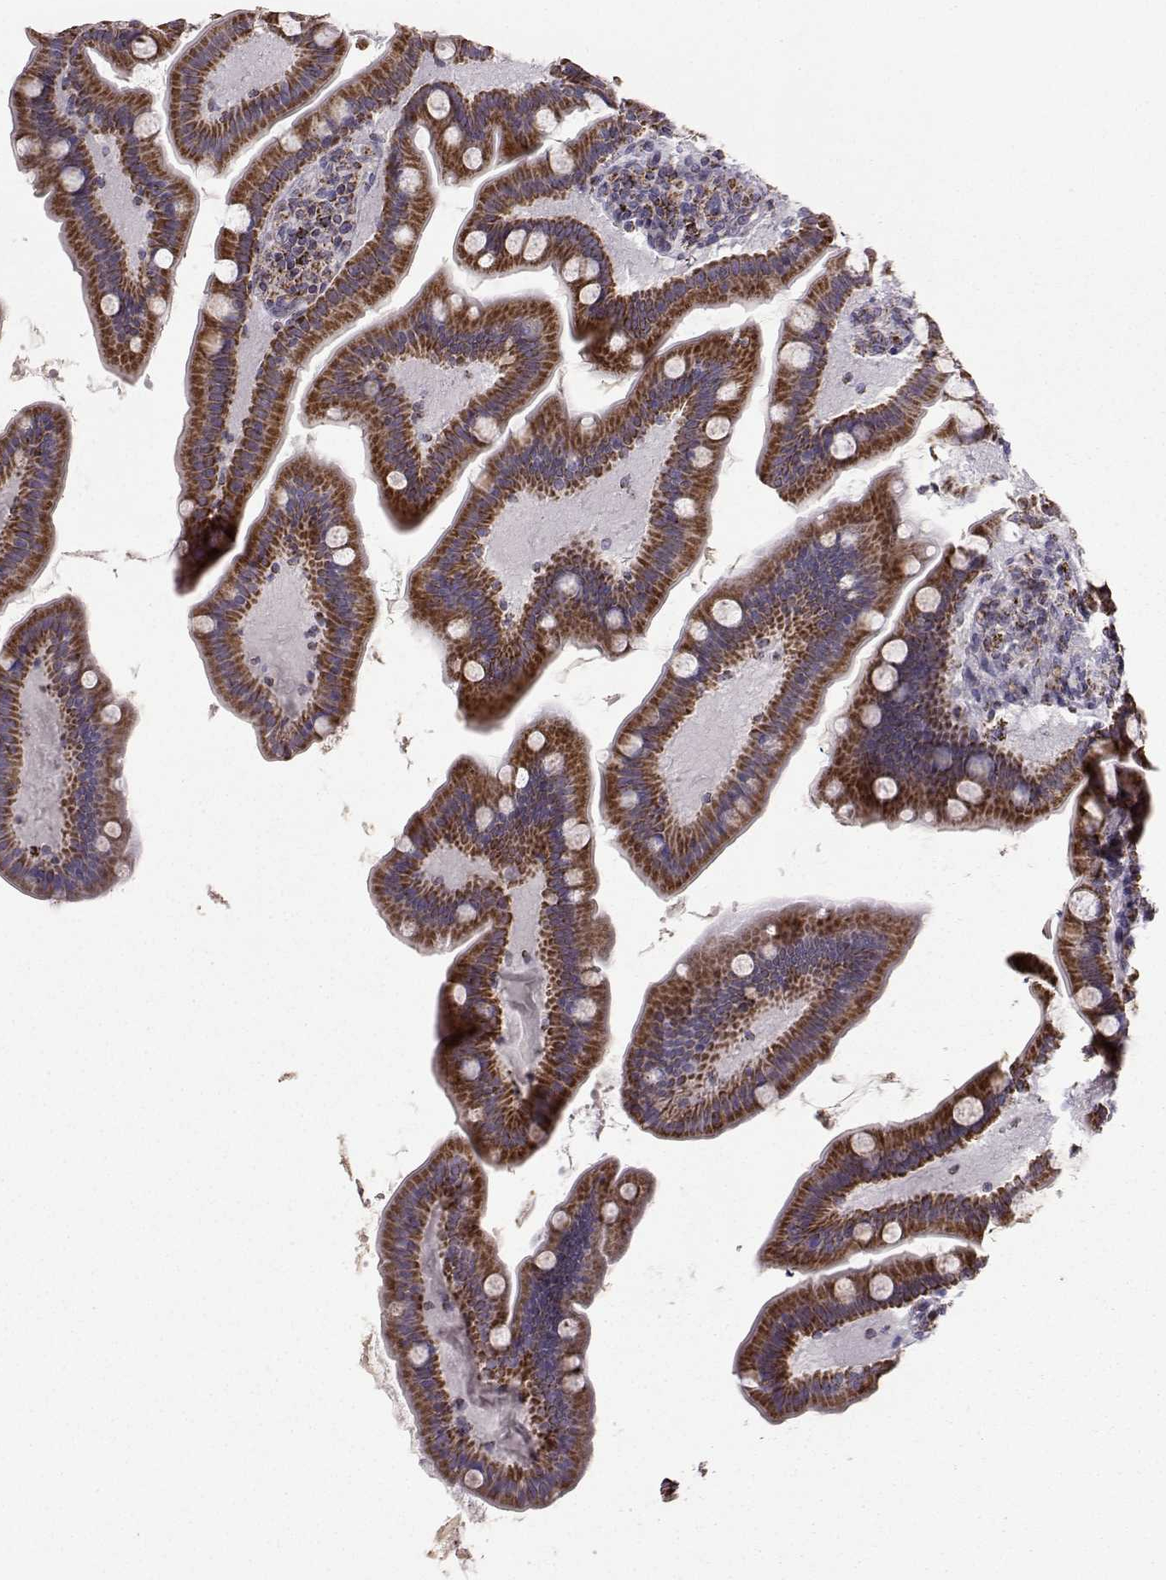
{"staining": {"intensity": "strong", "quantity": ">75%", "location": "cytoplasmic/membranous"}, "tissue": "small intestine", "cell_type": "Glandular cells", "image_type": "normal", "snomed": [{"axis": "morphology", "description": "Normal tissue, NOS"}, {"axis": "topography", "description": "Small intestine"}], "caption": "Immunohistochemistry (IHC) of normal small intestine exhibits high levels of strong cytoplasmic/membranous staining in approximately >75% of glandular cells. (brown staining indicates protein expression, while blue staining denotes nuclei).", "gene": "NECAB3", "patient": {"sex": "male", "age": 66}}